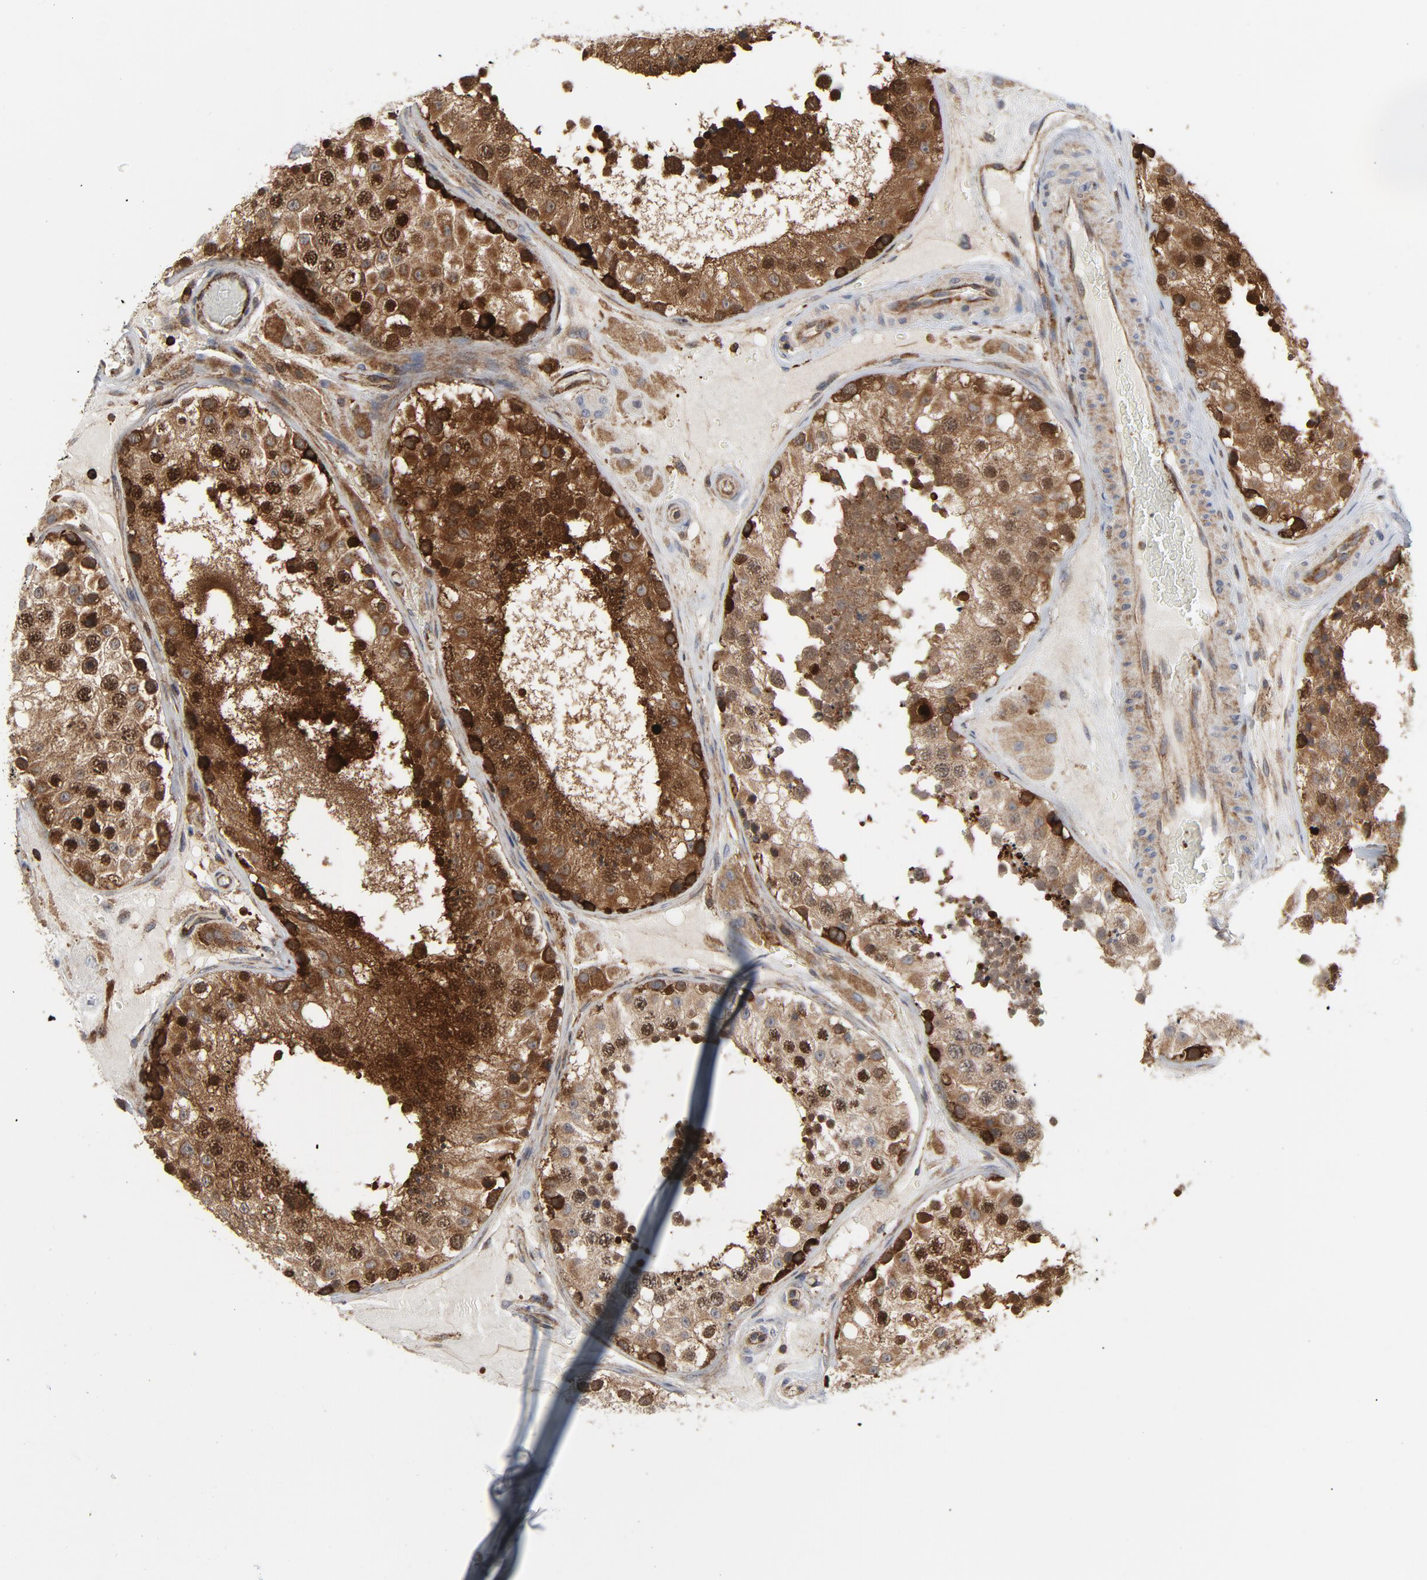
{"staining": {"intensity": "strong", "quantity": ">75%", "location": "cytoplasmic/membranous,nuclear"}, "tissue": "testis", "cell_type": "Cells in seminiferous ducts", "image_type": "normal", "snomed": [{"axis": "morphology", "description": "Normal tissue, NOS"}, {"axis": "topography", "description": "Testis"}], "caption": "IHC of unremarkable testis exhibits high levels of strong cytoplasmic/membranous,nuclear staining in approximately >75% of cells in seminiferous ducts.", "gene": "YES1", "patient": {"sex": "male", "age": 26}}